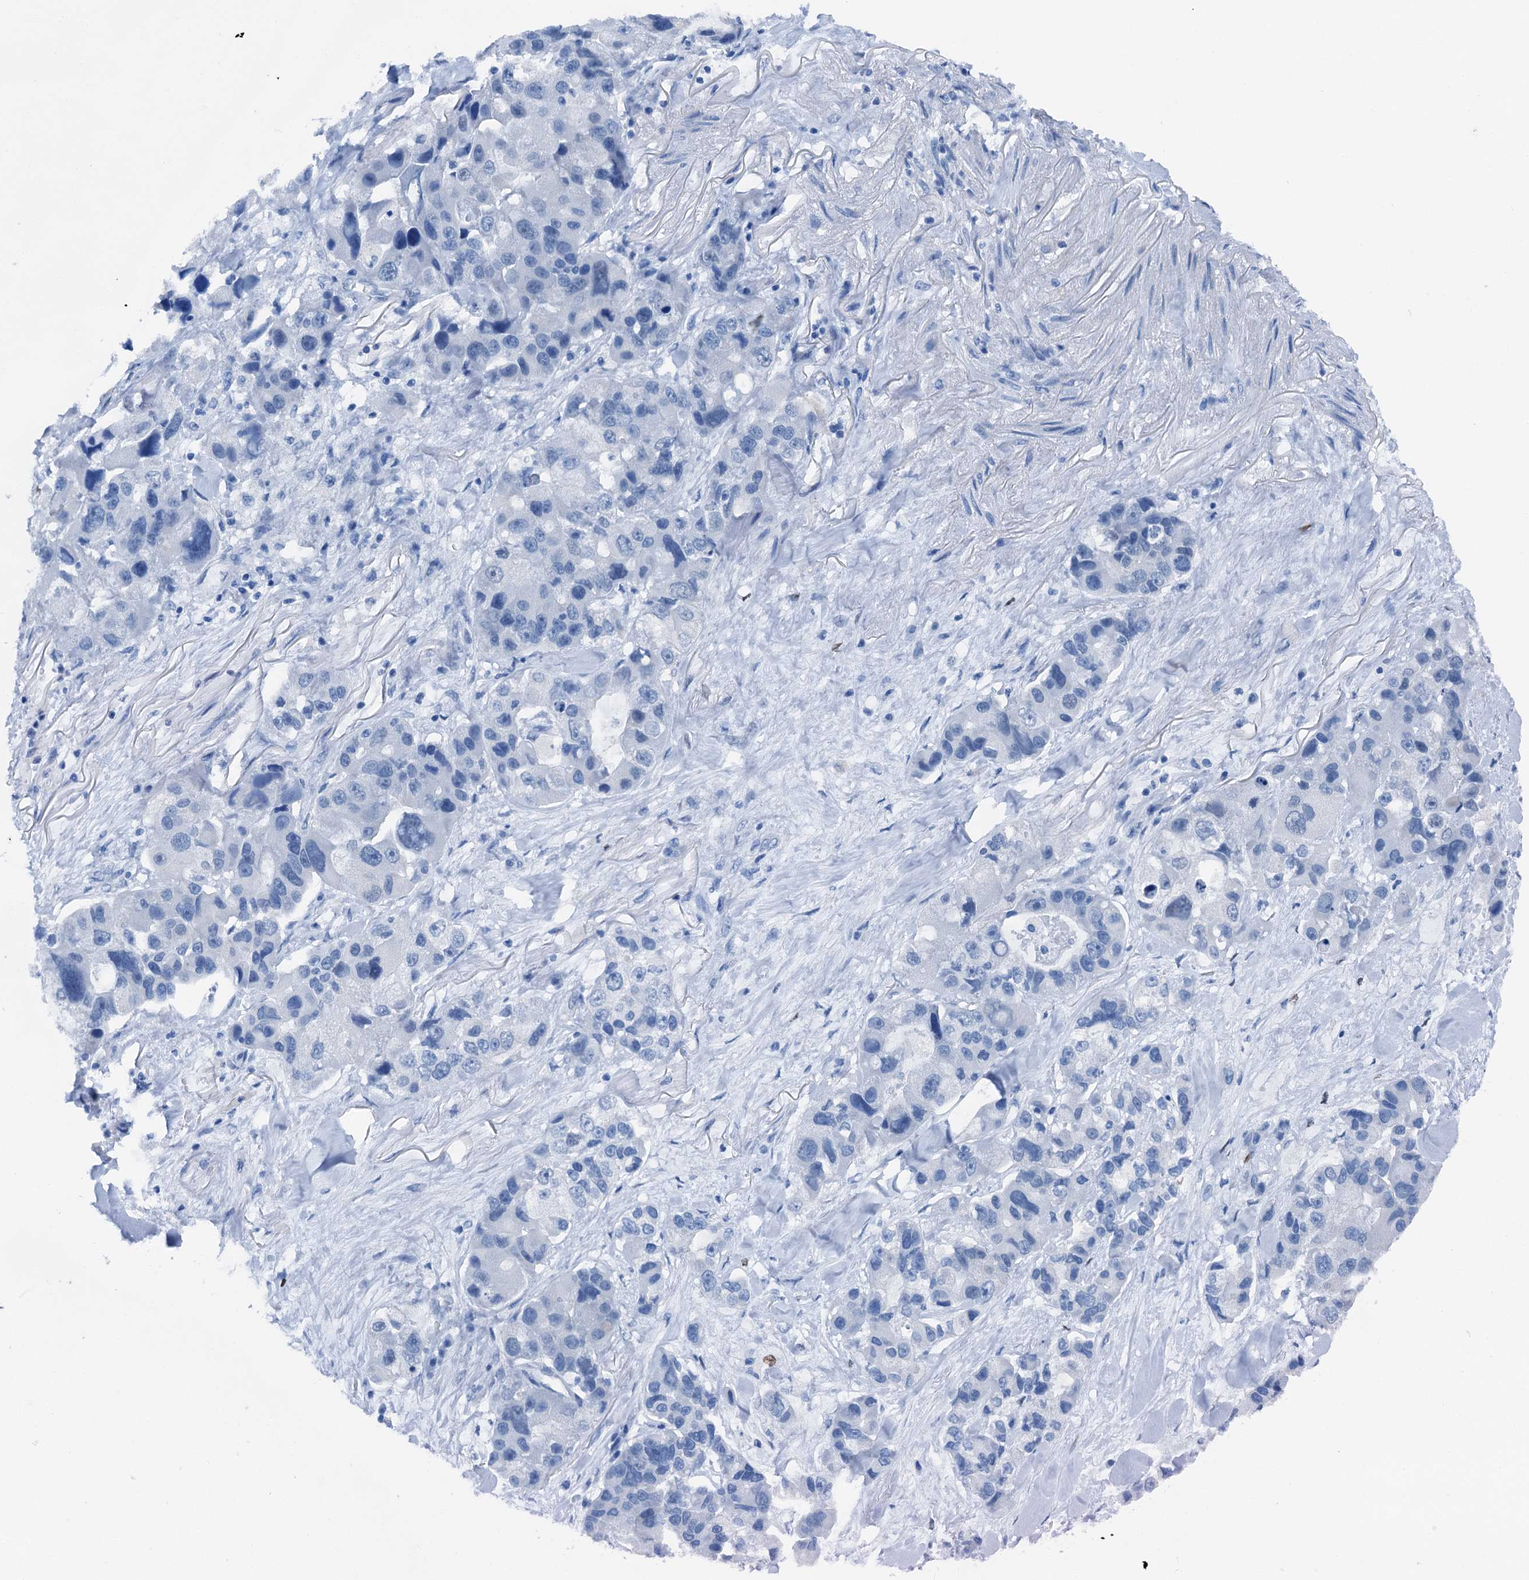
{"staining": {"intensity": "negative", "quantity": "none", "location": "none"}, "tissue": "lung cancer", "cell_type": "Tumor cells", "image_type": "cancer", "snomed": [{"axis": "morphology", "description": "Adenocarcinoma, NOS"}, {"axis": "topography", "description": "Lung"}], "caption": "Human lung adenocarcinoma stained for a protein using immunohistochemistry (IHC) displays no staining in tumor cells.", "gene": "CBLN3", "patient": {"sex": "female", "age": 54}}